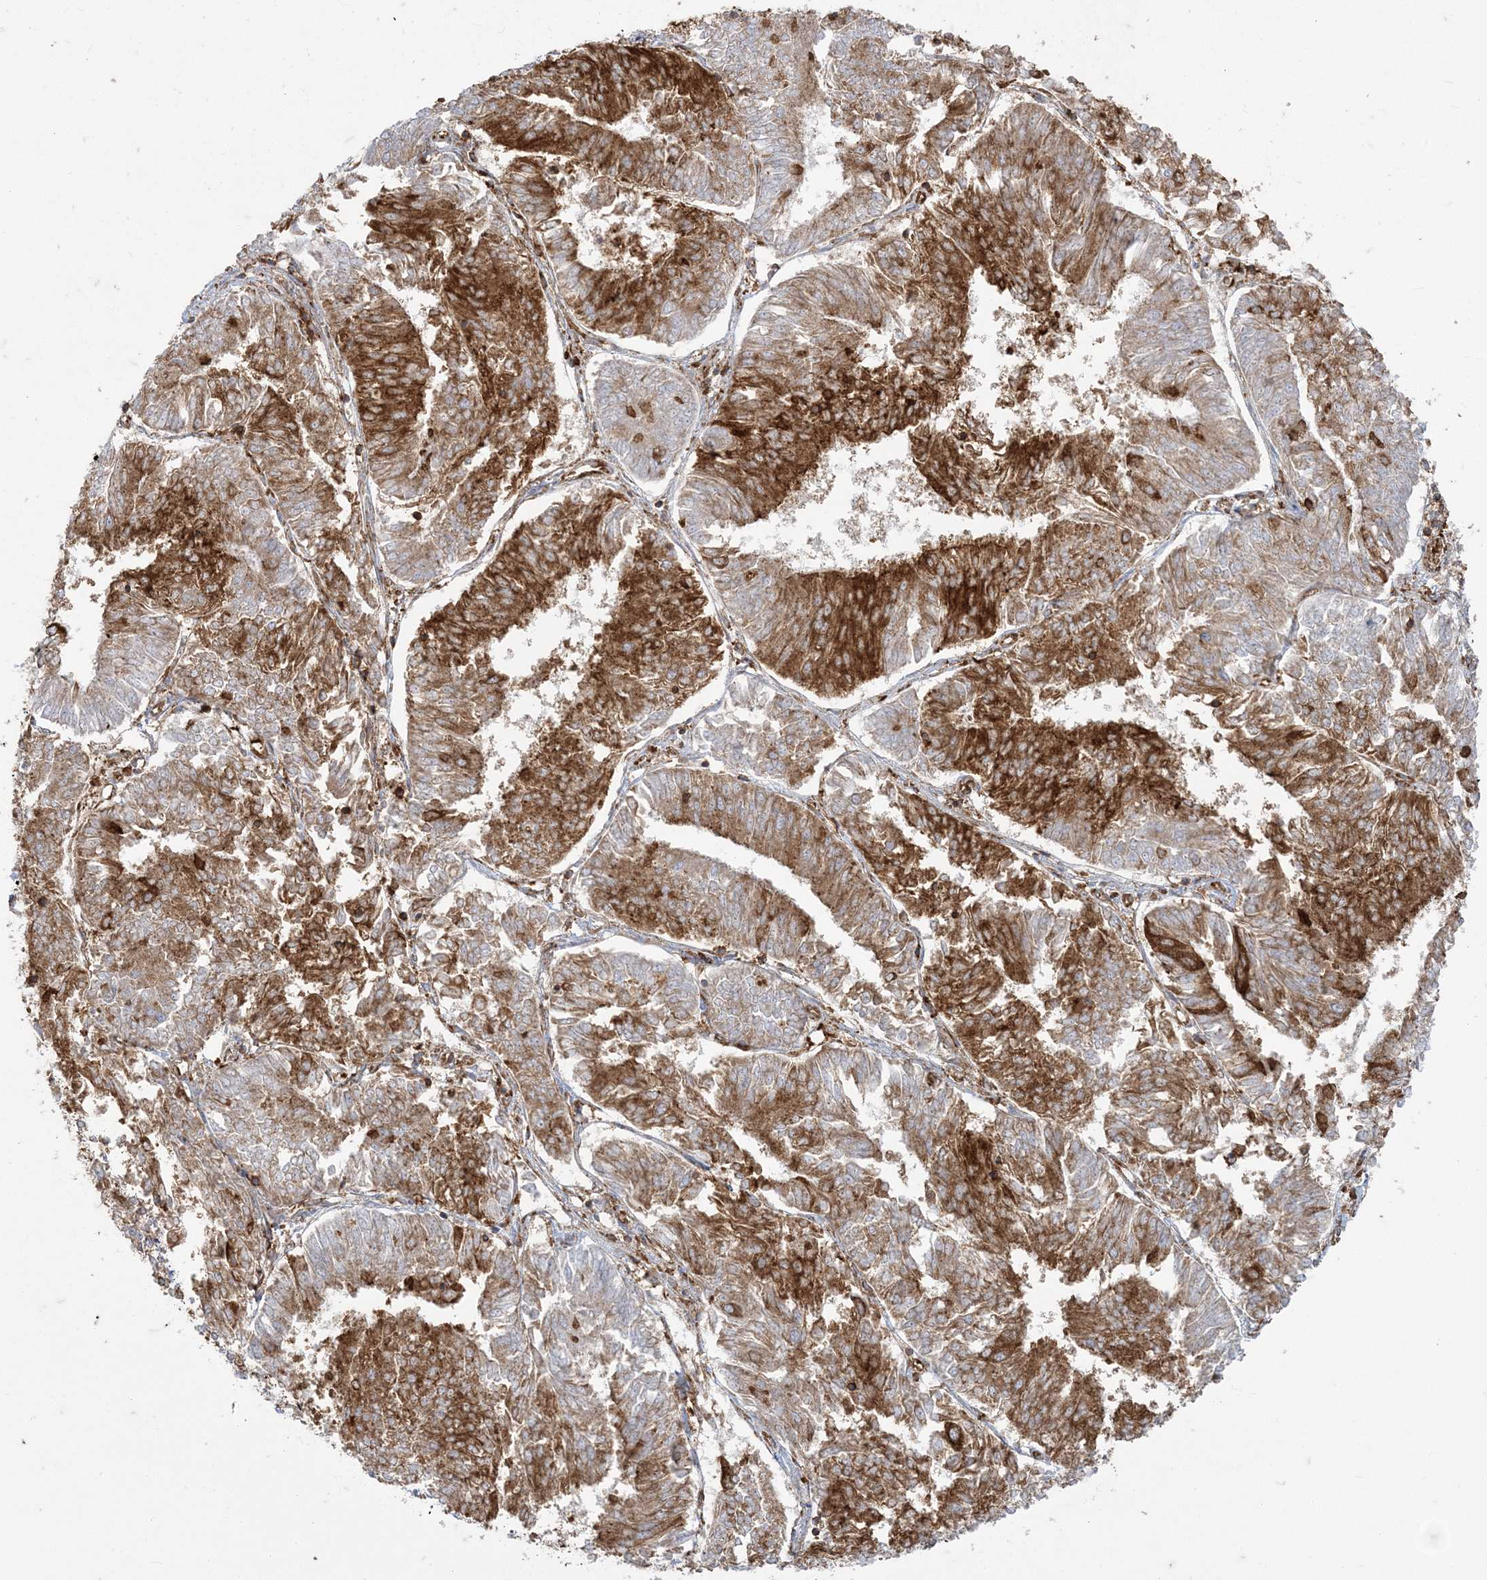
{"staining": {"intensity": "strong", "quantity": ">75%", "location": "cytoplasmic/membranous"}, "tissue": "endometrial cancer", "cell_type": "Tumor cells", "image_type": "cancer", "snomed": [{"axis": "morphology", "description": "Adenocarcinoma, NOS"}, {"axis": "topography", "description": "Endometrium"}], "caption": "The histopathology image reveals staining of endometrial cancer (adenocarcinoma), revealing strong cytoplasmic/membranous protein positivity (brown color) within tumor cells.", "gene": "DERL3", "patient": {"sex": "female", "age": 58}}